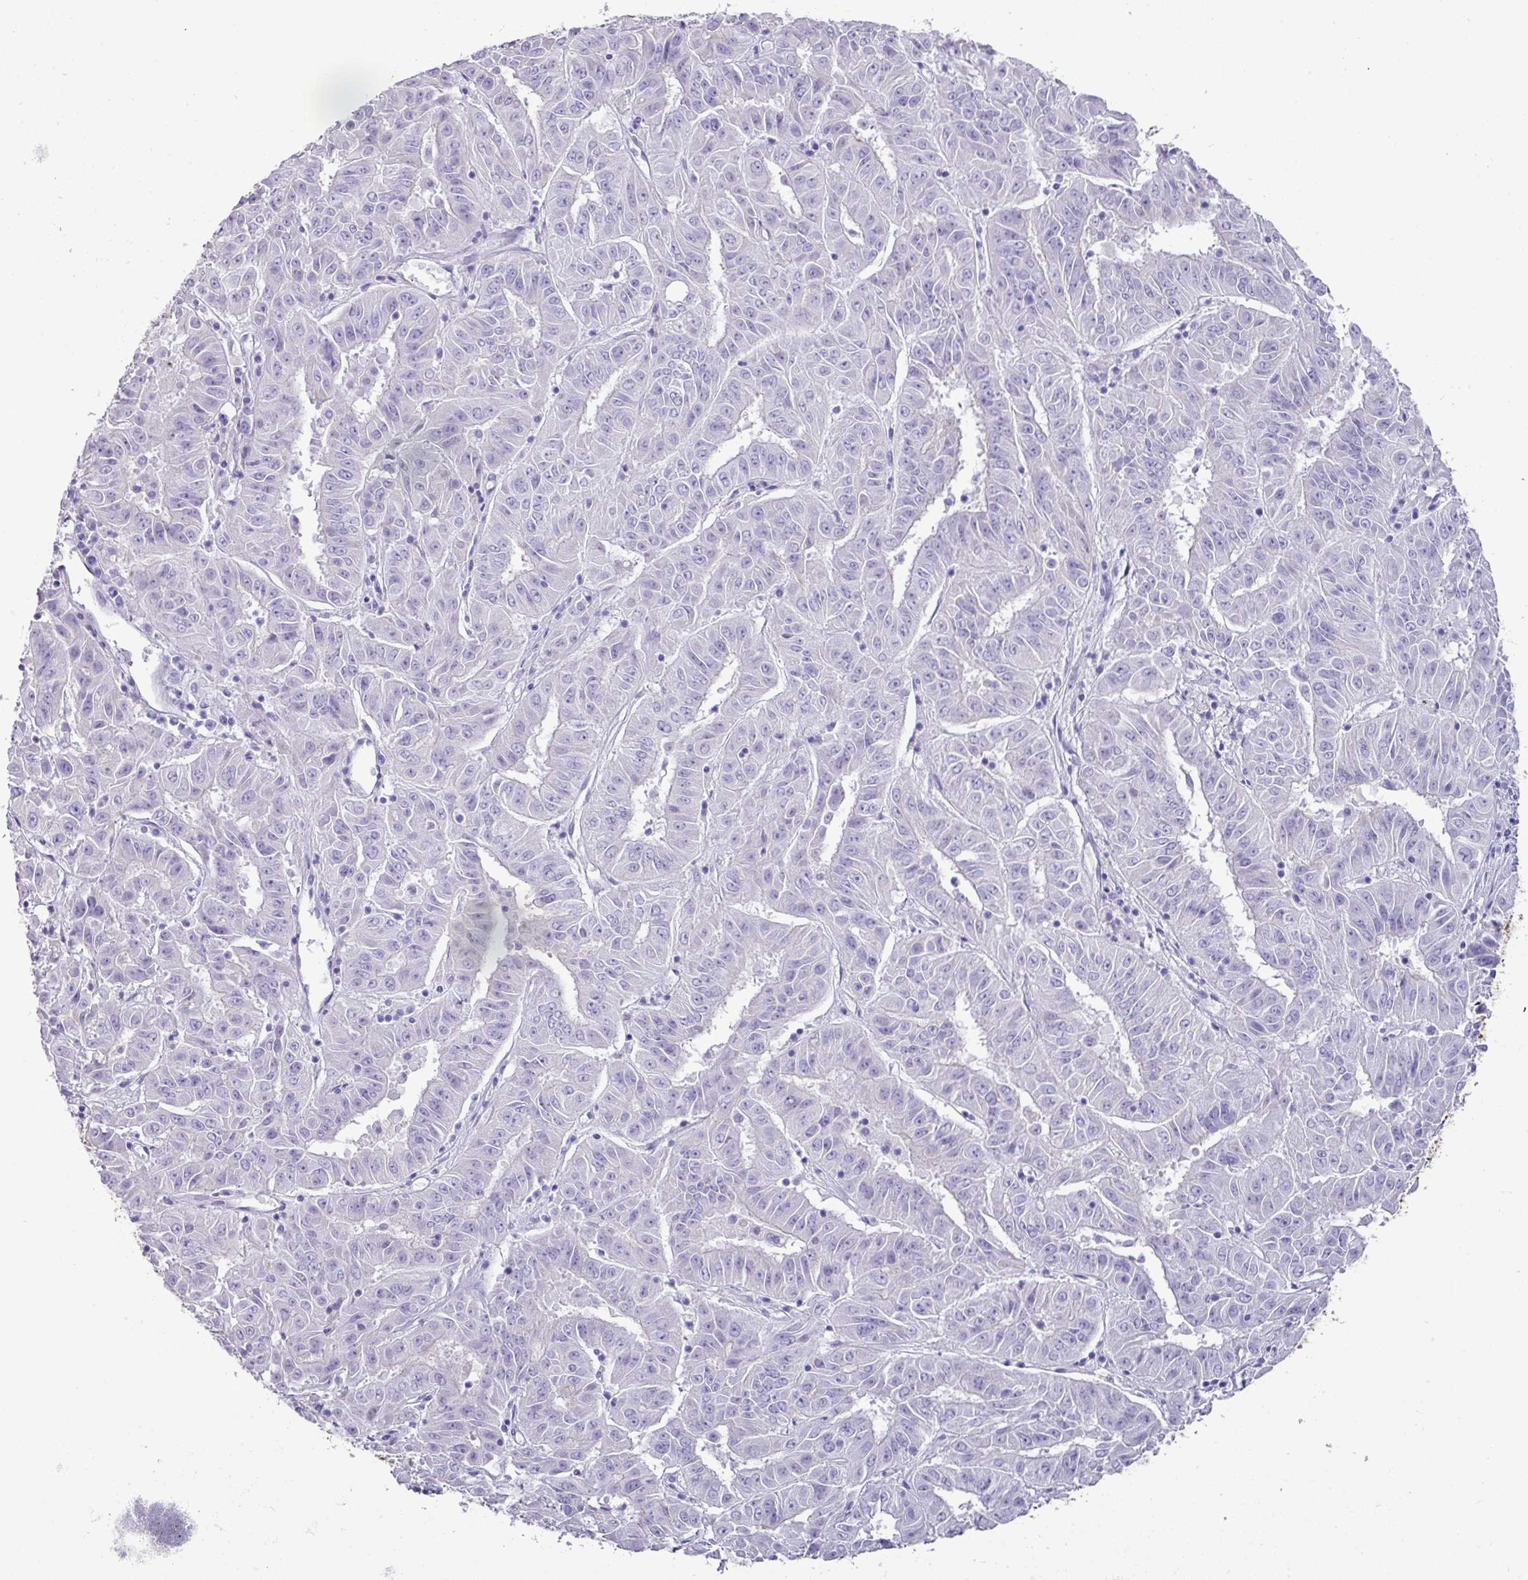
{"staining": {"intensity": "negative", "quantity": "none", "location": "none"}, "tissue": "pancreatic cancer", "cell_type": "Tumor cells", "image_type": "cancer", "snomed": [{"axis": "morphology", "description": "Adenocarcinoma, NOS"}, {"axis": "topography", "description": "Pancreas"}], "caption": "Tumor cells are negative for protein expression in human adenocarcinoma (pancreatic). (Brightfield microscopy of DAB (3,3'-diaminobenzidine) immunohistochemistry at high magnification).", "gene": "GSTA3", "patient": {"sex": "male", "age": 63}}